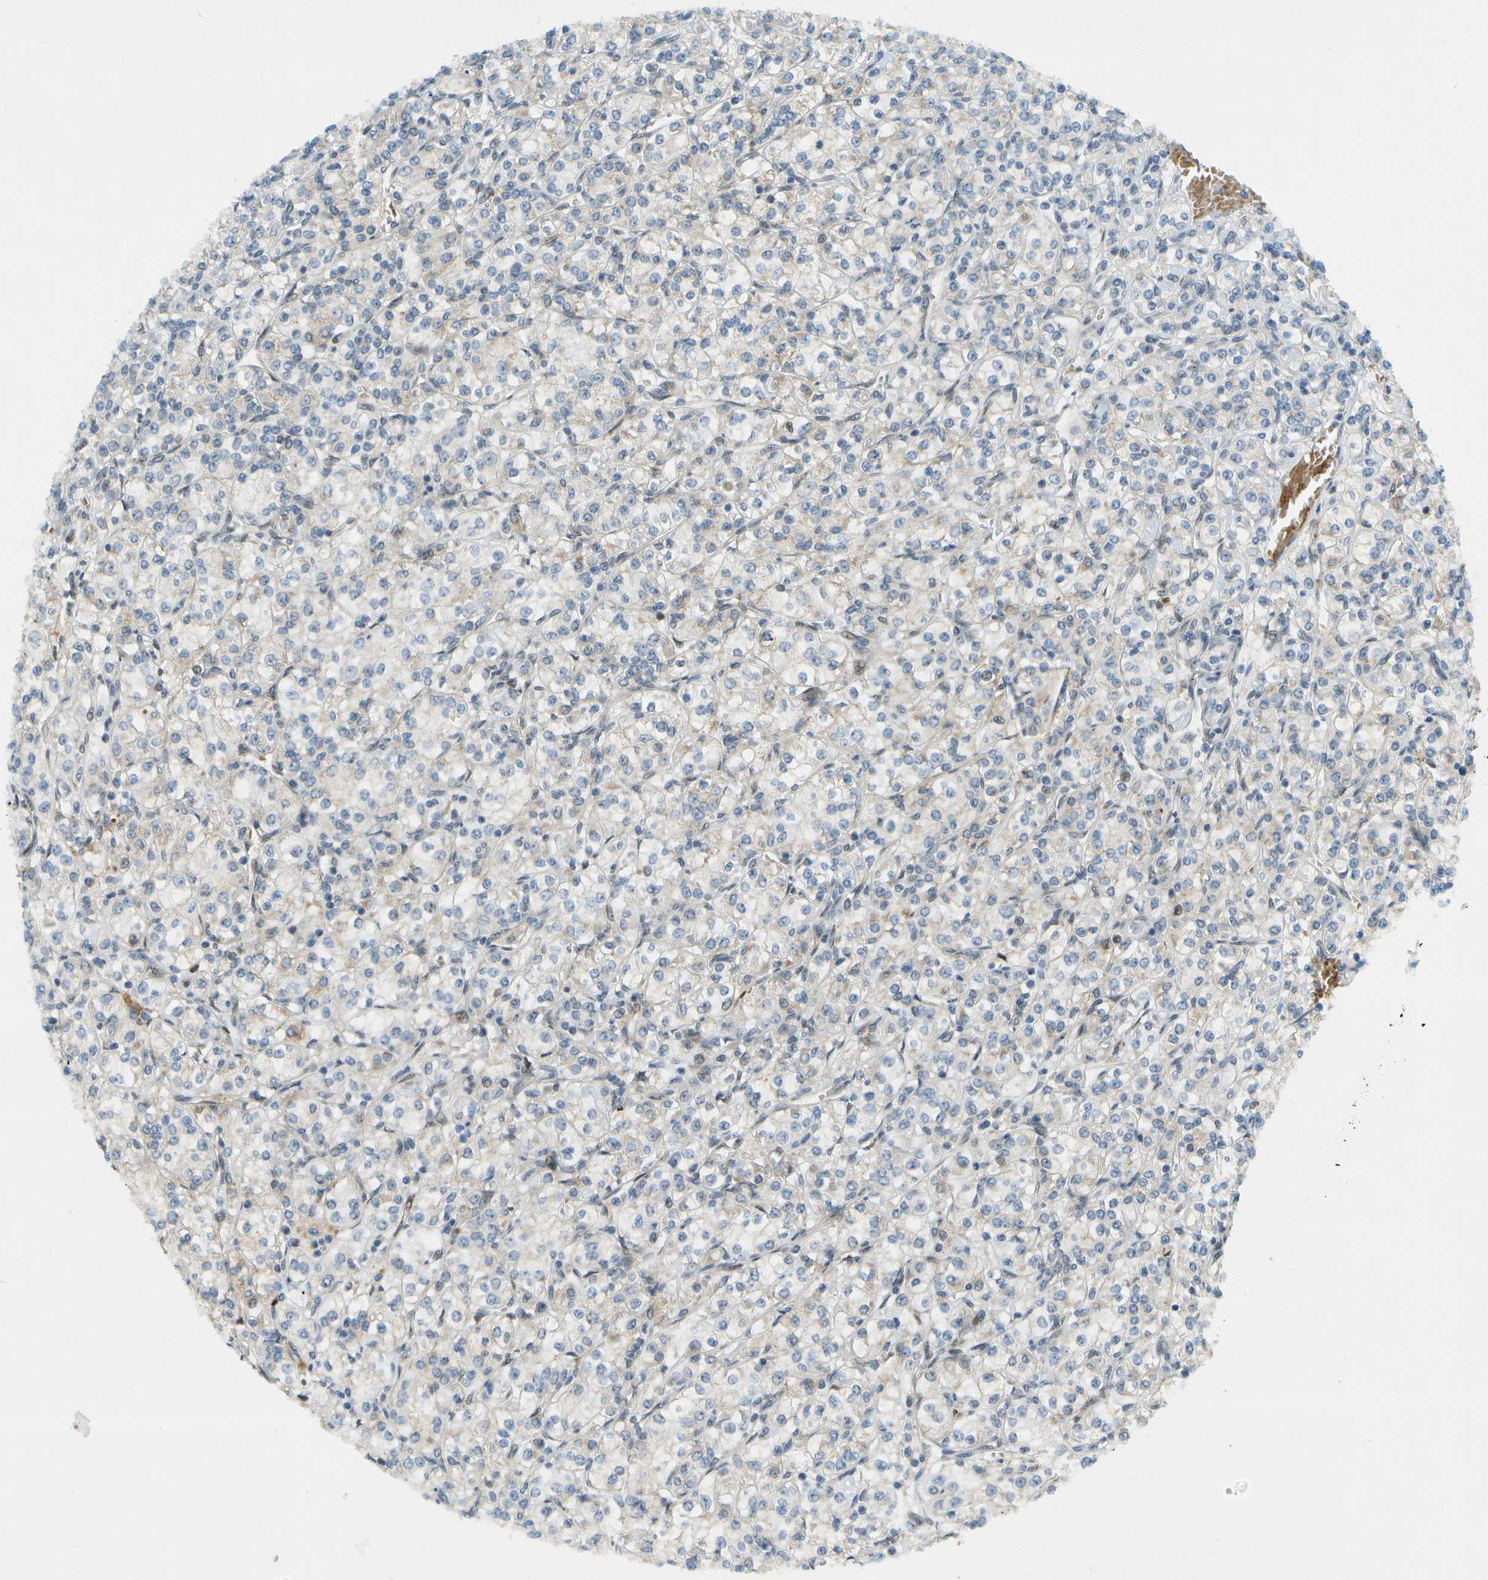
{"staining": {"intensity": "weak", "quantity": "<25%", "location": "cytoplasmic/membranous"}, "tissue": "renal cancer", "cell_type": "Tumor cells", "image_type": "cancer", "snomed": [{"axis": "morphology", "description": "Adenocarcinoma, NOS"}, {"axis": "topography", "description": "Kidney"}], "caption": "Immunohistochemistry (IHC) micrograph of renal cancer (adenocarcinoma) stained for a protein (brown), which demonstrates no positivity in tumor cells. The staining was performed using DAB to visualize the protein expression in brown, while the nuclei were stained in blue with hematoxylin (Magnification: 20x).", "gene": "CACNB4", "patient": {"sex": "male", "age": 77}}